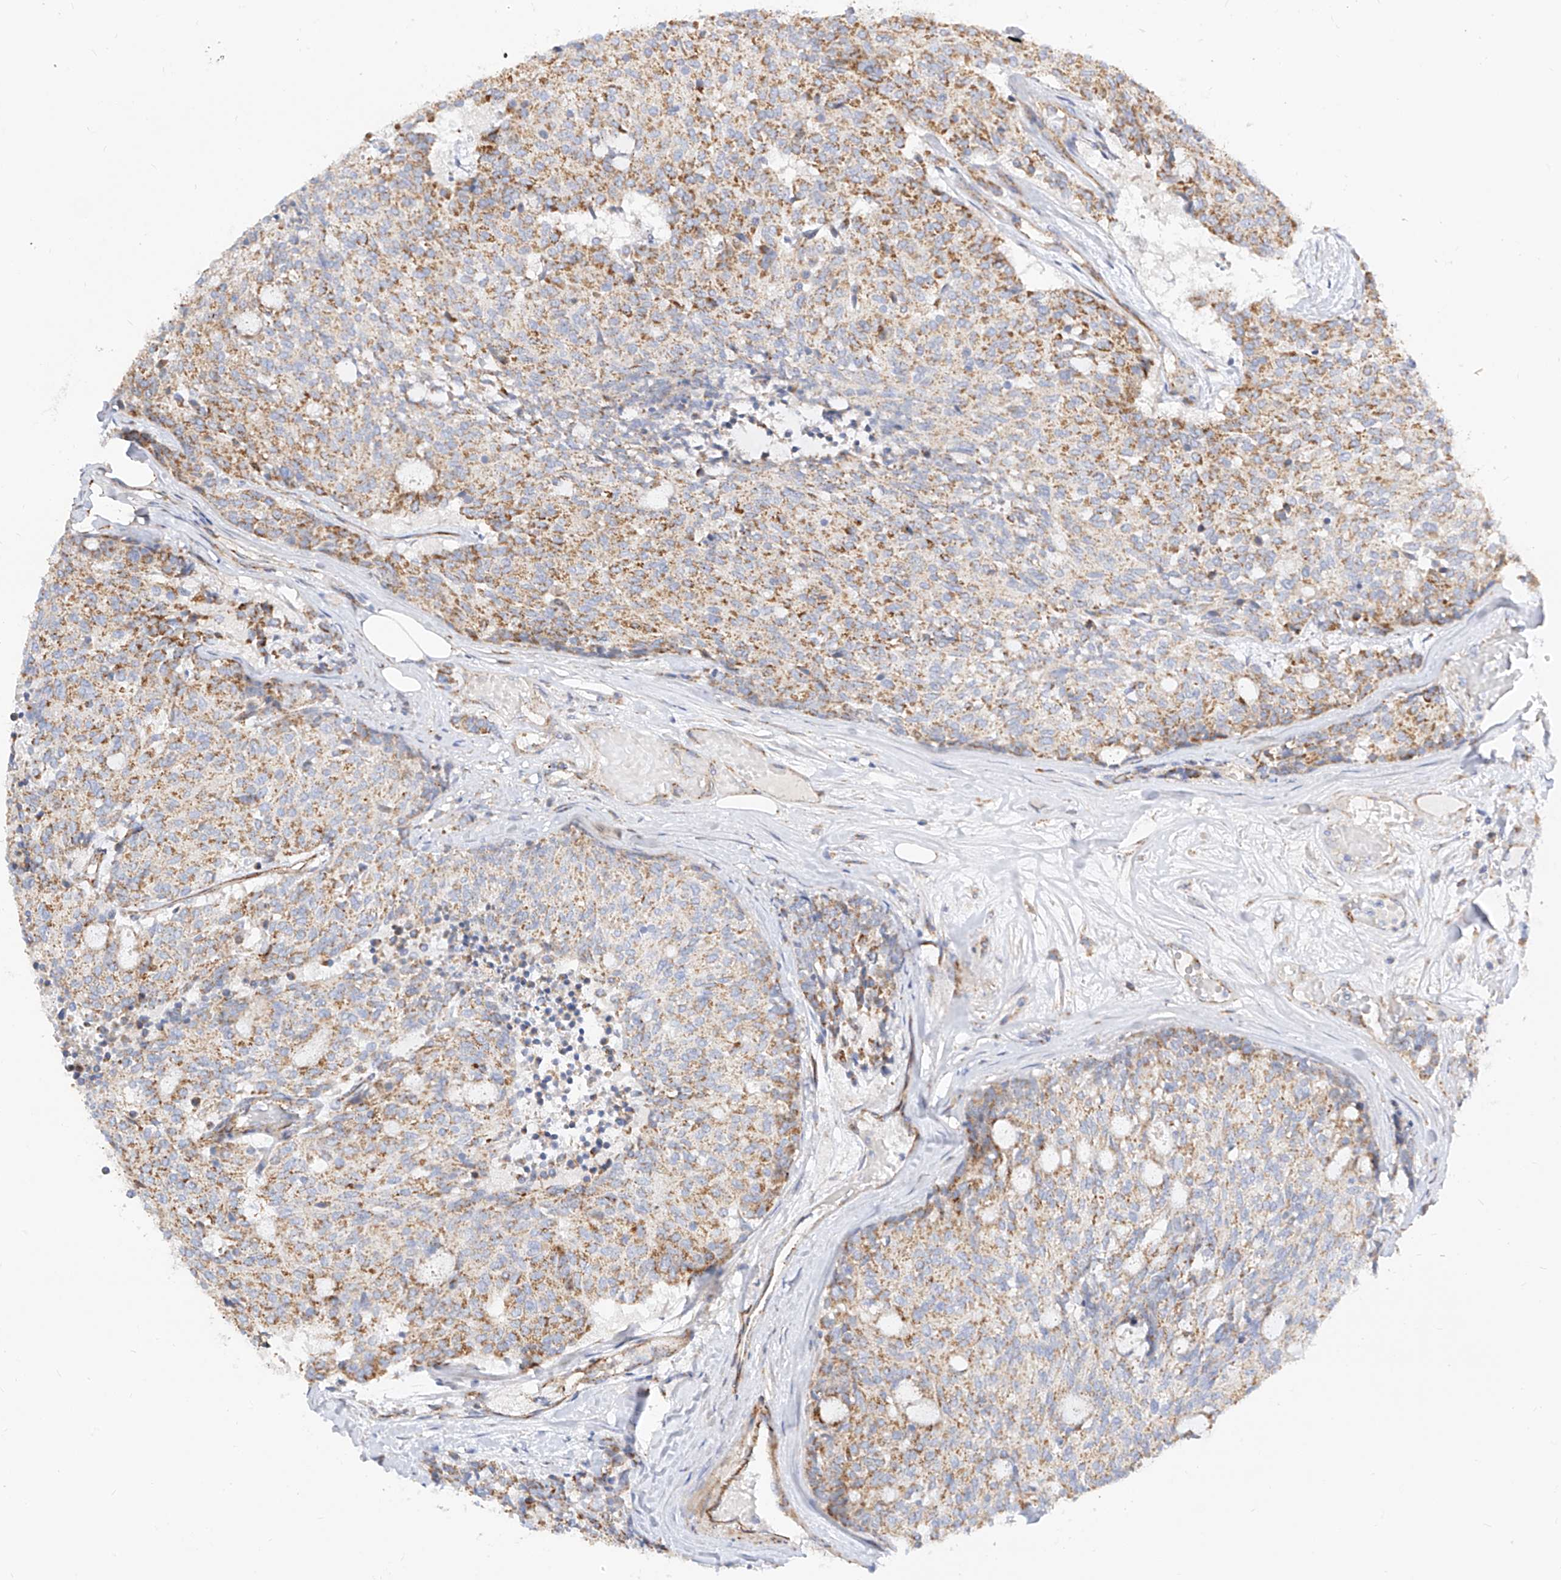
{"staining": {"intensity": "moderate", "quantity": ">75%", "location": "cytoplasmic/membranous"}, "tissue": "carcinoid", "cell_type": "Tumor cells", "image_type": "cancer", "snomed": [{"axis": "morphology", "description": "Carcinoid, malignant, NOS"}, {"axis": "topography", "description": "Pancreas"}], "caption": "Immunohistochemical staining of human carcinoid reveals medium levels of moderate cytoplasmic/membranous protein staining in approximately >75% of tumor cells. (IHC, brightfield microscopy, high magnification).", "gene": "CST9", "patient": {"sex": "female", "age": 54}}